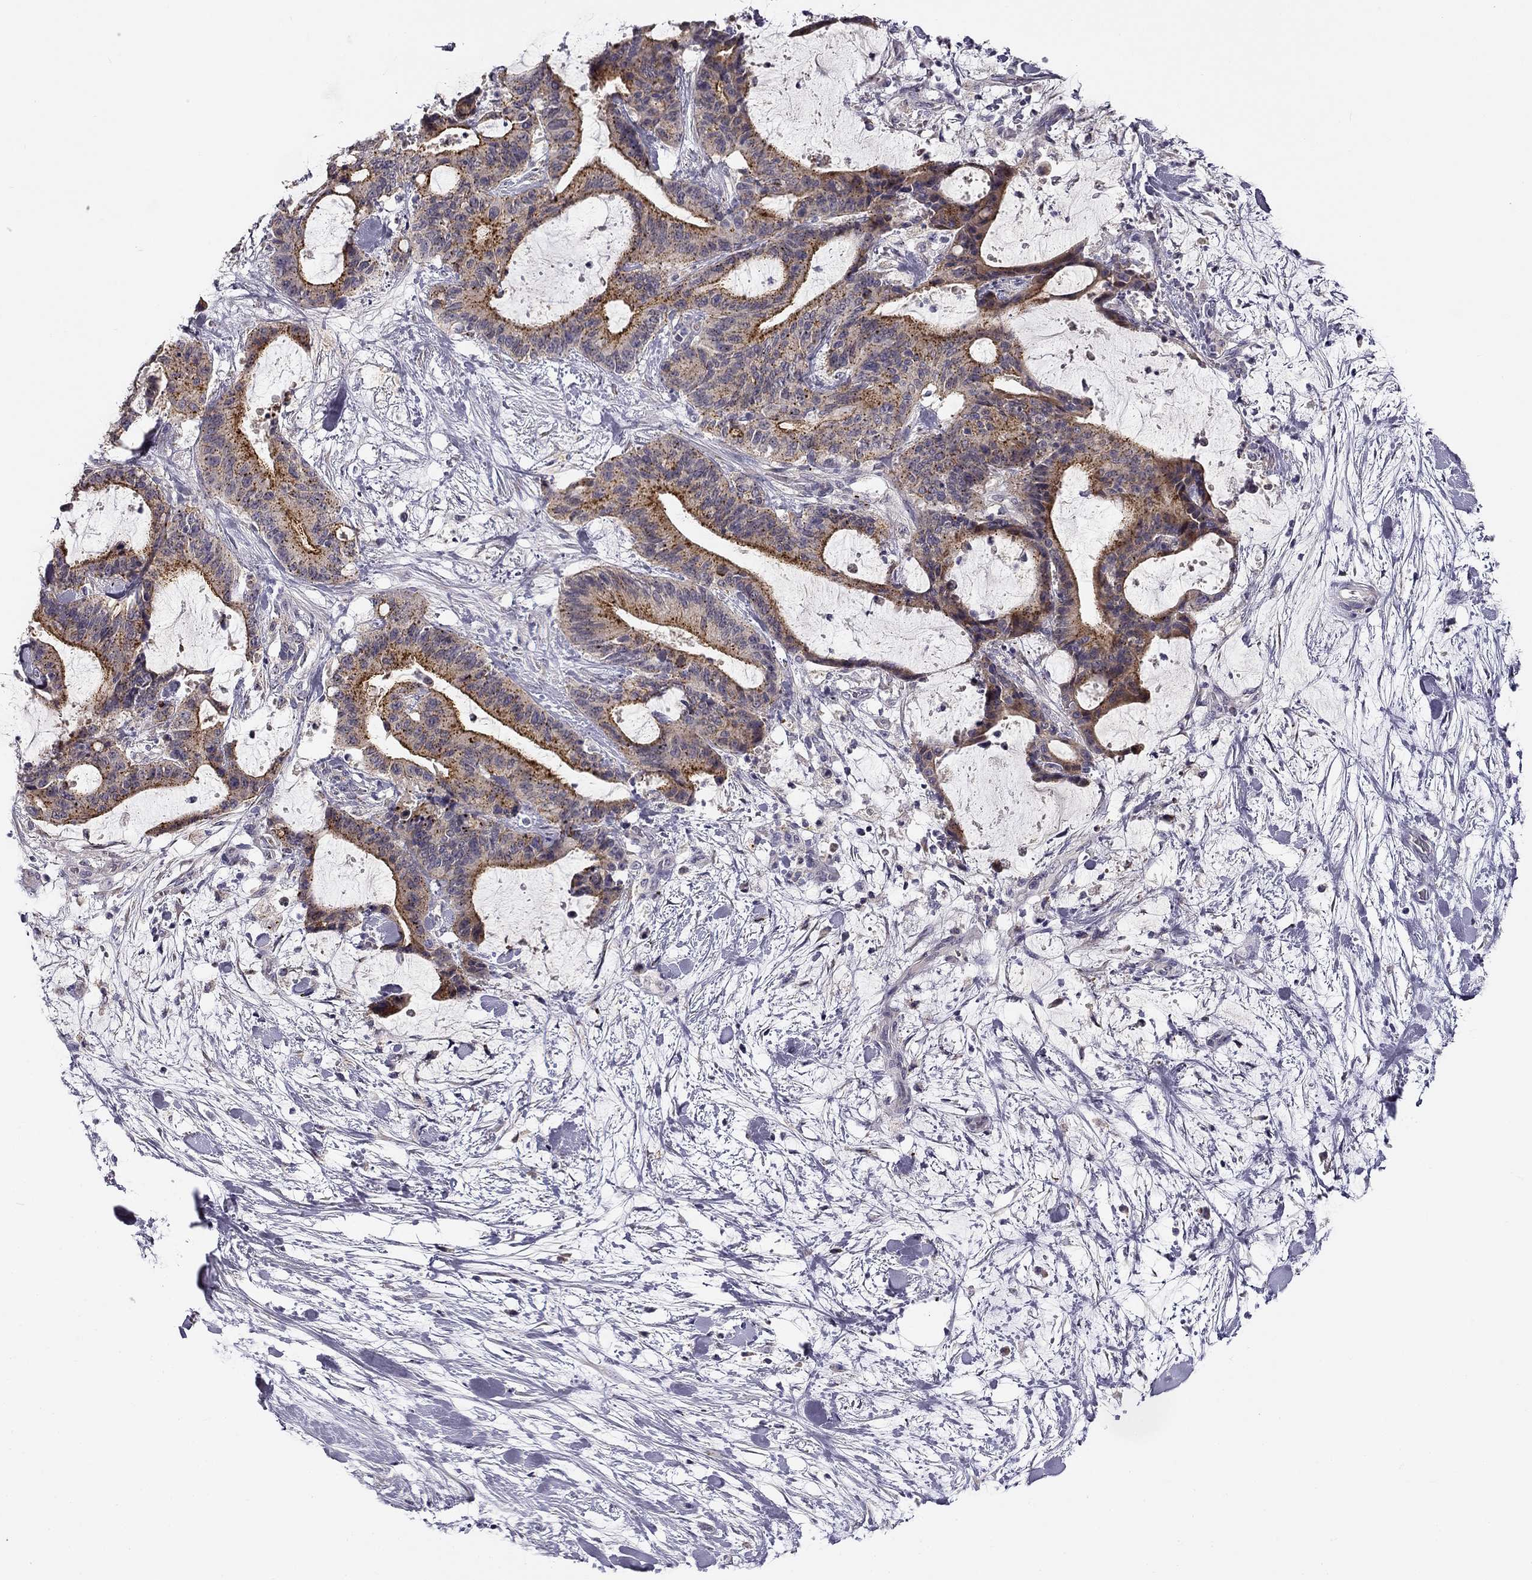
{"staining": {"intensity": "strong", "quantity": "25%-75%", "location": "cytoplasmic/membranous"}, "tissue": "liver cancer", "cell_type": "Tumor cells", "image_type": "cancer", "snomed": [{"axis": "morphology", "description": "Cholangiocarcinoma"}, {"axis": "topography", "description": "Liver"}], "caption": "Immunohistochemistry photomicrograph of human liver cholangiocarcinoma stained for a protein (brown), which reveals high levels of strong cytoplasmic/membranous expression in approximately 25%-75% of tumor cells.", "gene": "CNR1", "patient": {"sex": "female", "age": 73}}